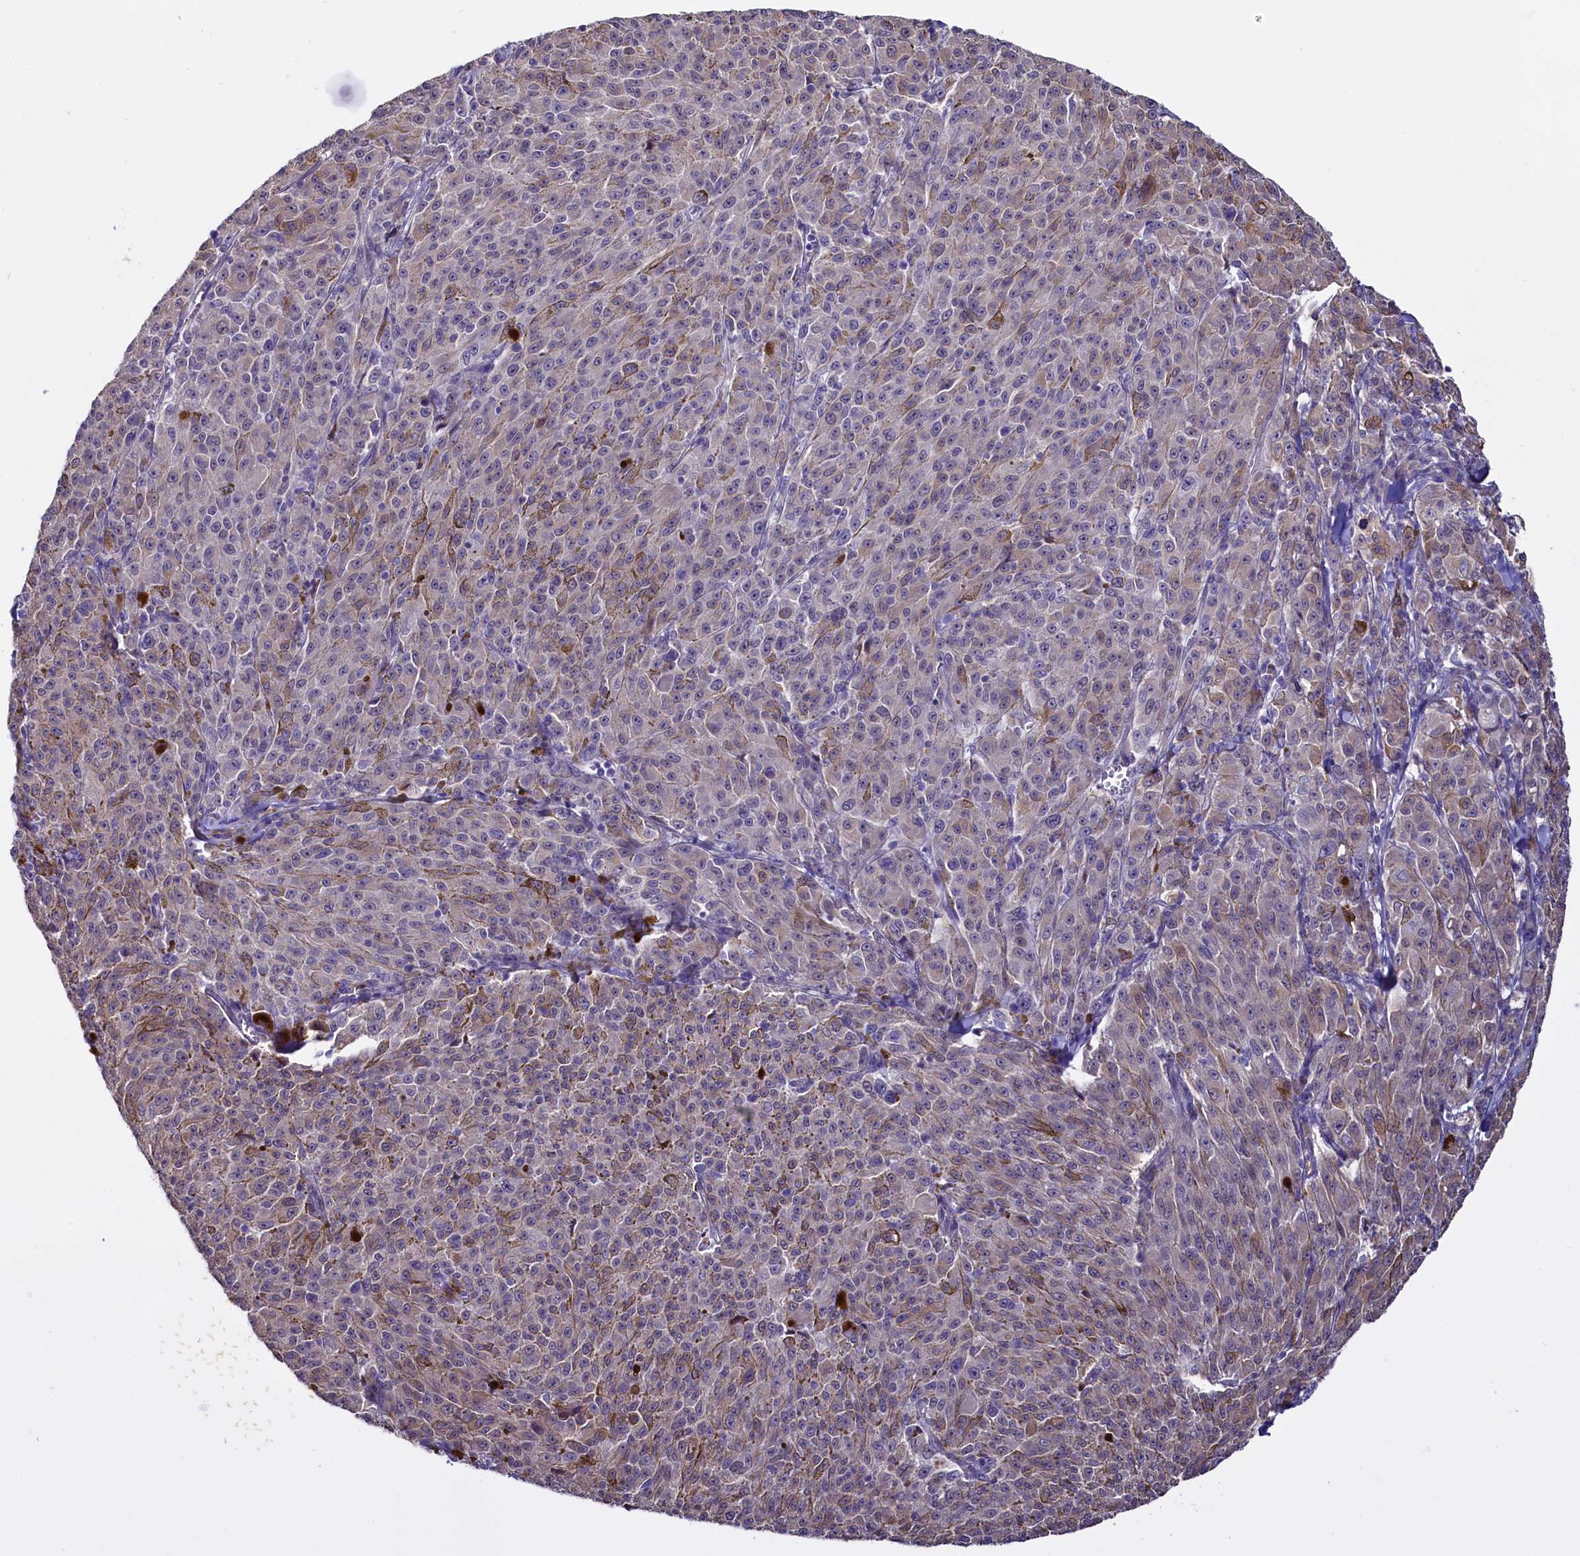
{"staining": {"intensity": "weak", "quantity": "25%-75%", "location": "cytoplasmic/membranous"}, "tissue": "melanoma", "cell_type": "Tumor cells", "image_type": "cancer", "snomed": [{"axis": "morphology", "description": "Malignant melanoma, NOS"}, {"axis": "topography", "description": "Skin"}], "caption": "Tumor cells demonstrate weak cytoplasmic/membranous staining in approximately 25%-75% of cells in malignant melanoma.", "gene": "PDILT", "patient": {"sex": "female", "age": 52}}